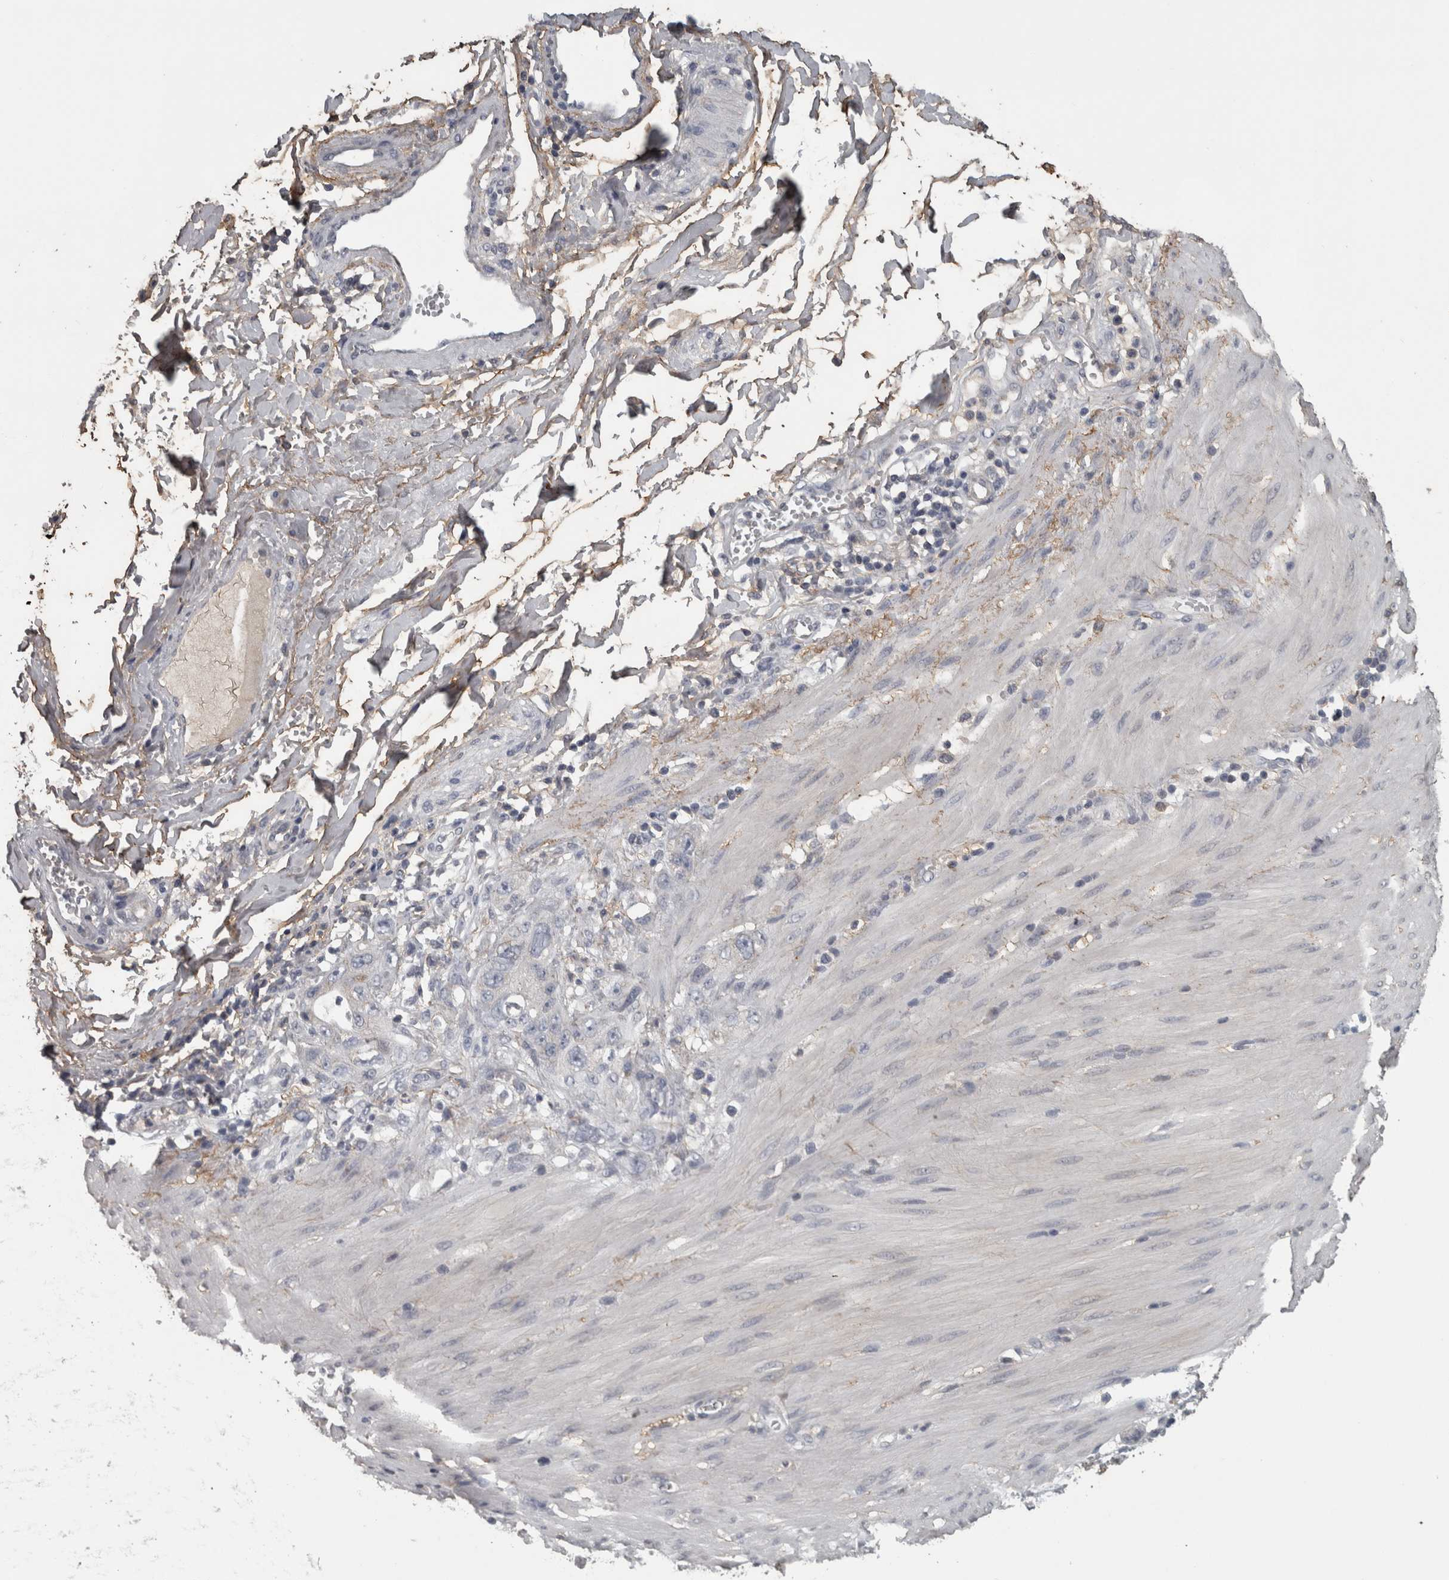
{"staining": {"intensity": "negative", "quantity": "none", "location": "none"}, "tissue": "stomach cancer", "cell_type": "Tumor cells", "image_type": "cancer", "snomed": [{"axis": "morphology", "description": "Adenocarcinoma, NOS"}, {"axis": "topography", "description": "Stomach"}, {"axis": "topography", "description": "Stomach, lower"}], "caption": "This is an IHC micrograph of stomach cancer. There is no positivity in tumor cells.", "gene": "FRK", "patient": {"sex": "female", "age": 48}}